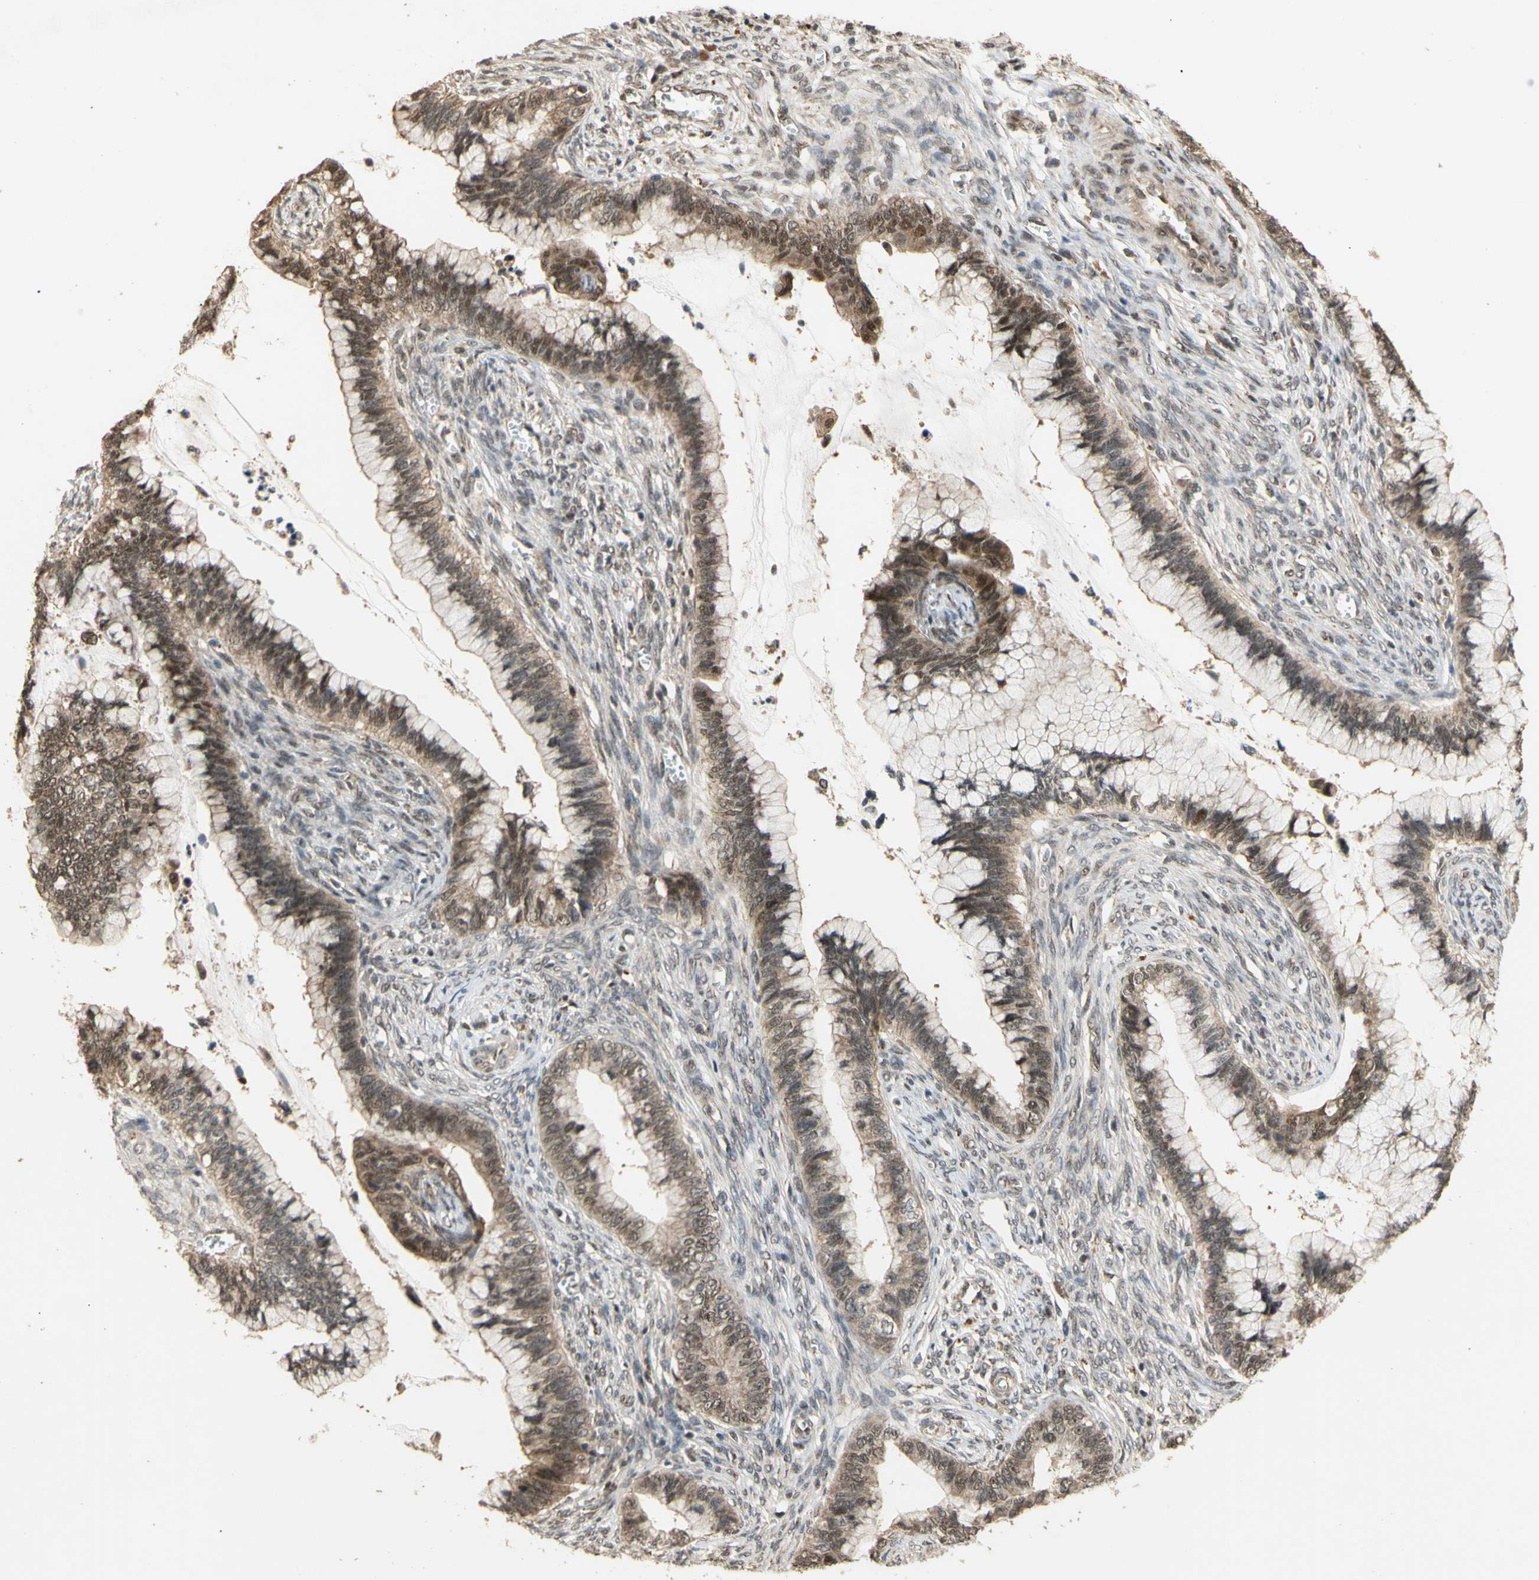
{"staining": {"intensity": "weak", "quantity": "25%-75%", "location": "cytoplasmic/membranous,nuclear"}, "tissue": "cervical cancer", "cell_type": "Tumor cells", "image_type": "cancer", "snomed": [{"axis": "morphology", "description": "Adenocarcinoma, NOS"}, {"axis": "topography", "description": "Cervix"}], "caption": "IHC (DAB) staining of human adenocarcinoma (cervical) shows weak cytoplasmic/membranous and nuclear protein positivity in about 25%-75% of tumor cells.", "gene": "GTF2E2", "patient": {"sex": "female", "age": 44}}